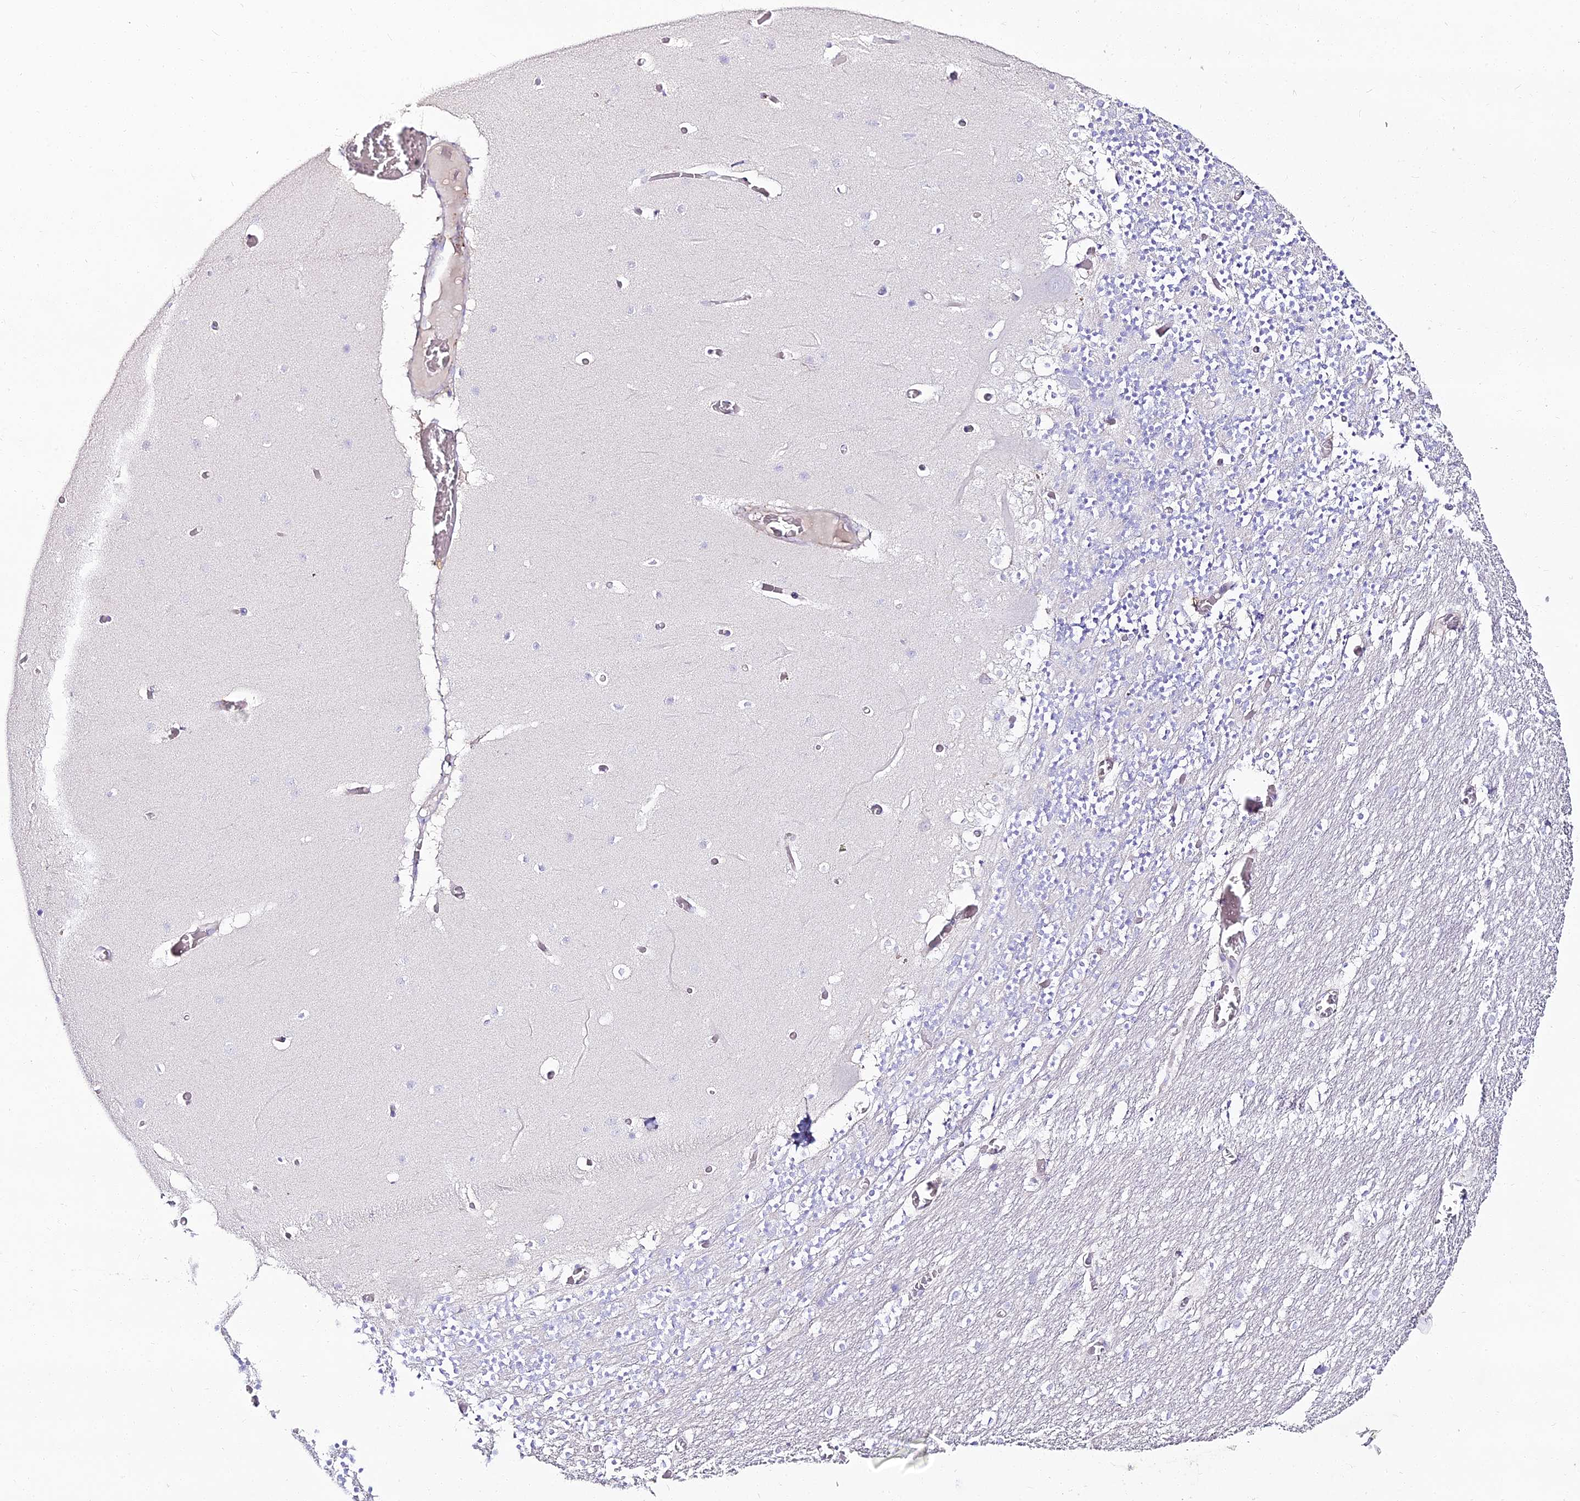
{"staining": {"intensity": "negative", "quantity": "none", "location": "none"}, "tissue": "cerebellum", "cell_type": "Cells in granular layer", "image_type": "normal", "snomed": [{"axis": "morphology", "description": "Normal tissue, NOS"}, {"axis": "topography", "description": "Cerebellum"}], "caption": "High magnification brightfield microscopy of benign cerebellum stained with DAB (brown) and counterstained with hematoxylin (blue): cells in granular layer show no significant staining. (DAB (3,3'-diaminobenzidine) immunohistochemistry, high magnification).", "gene": "ALPG", "patient": {"sex": "female", "age": 28}}